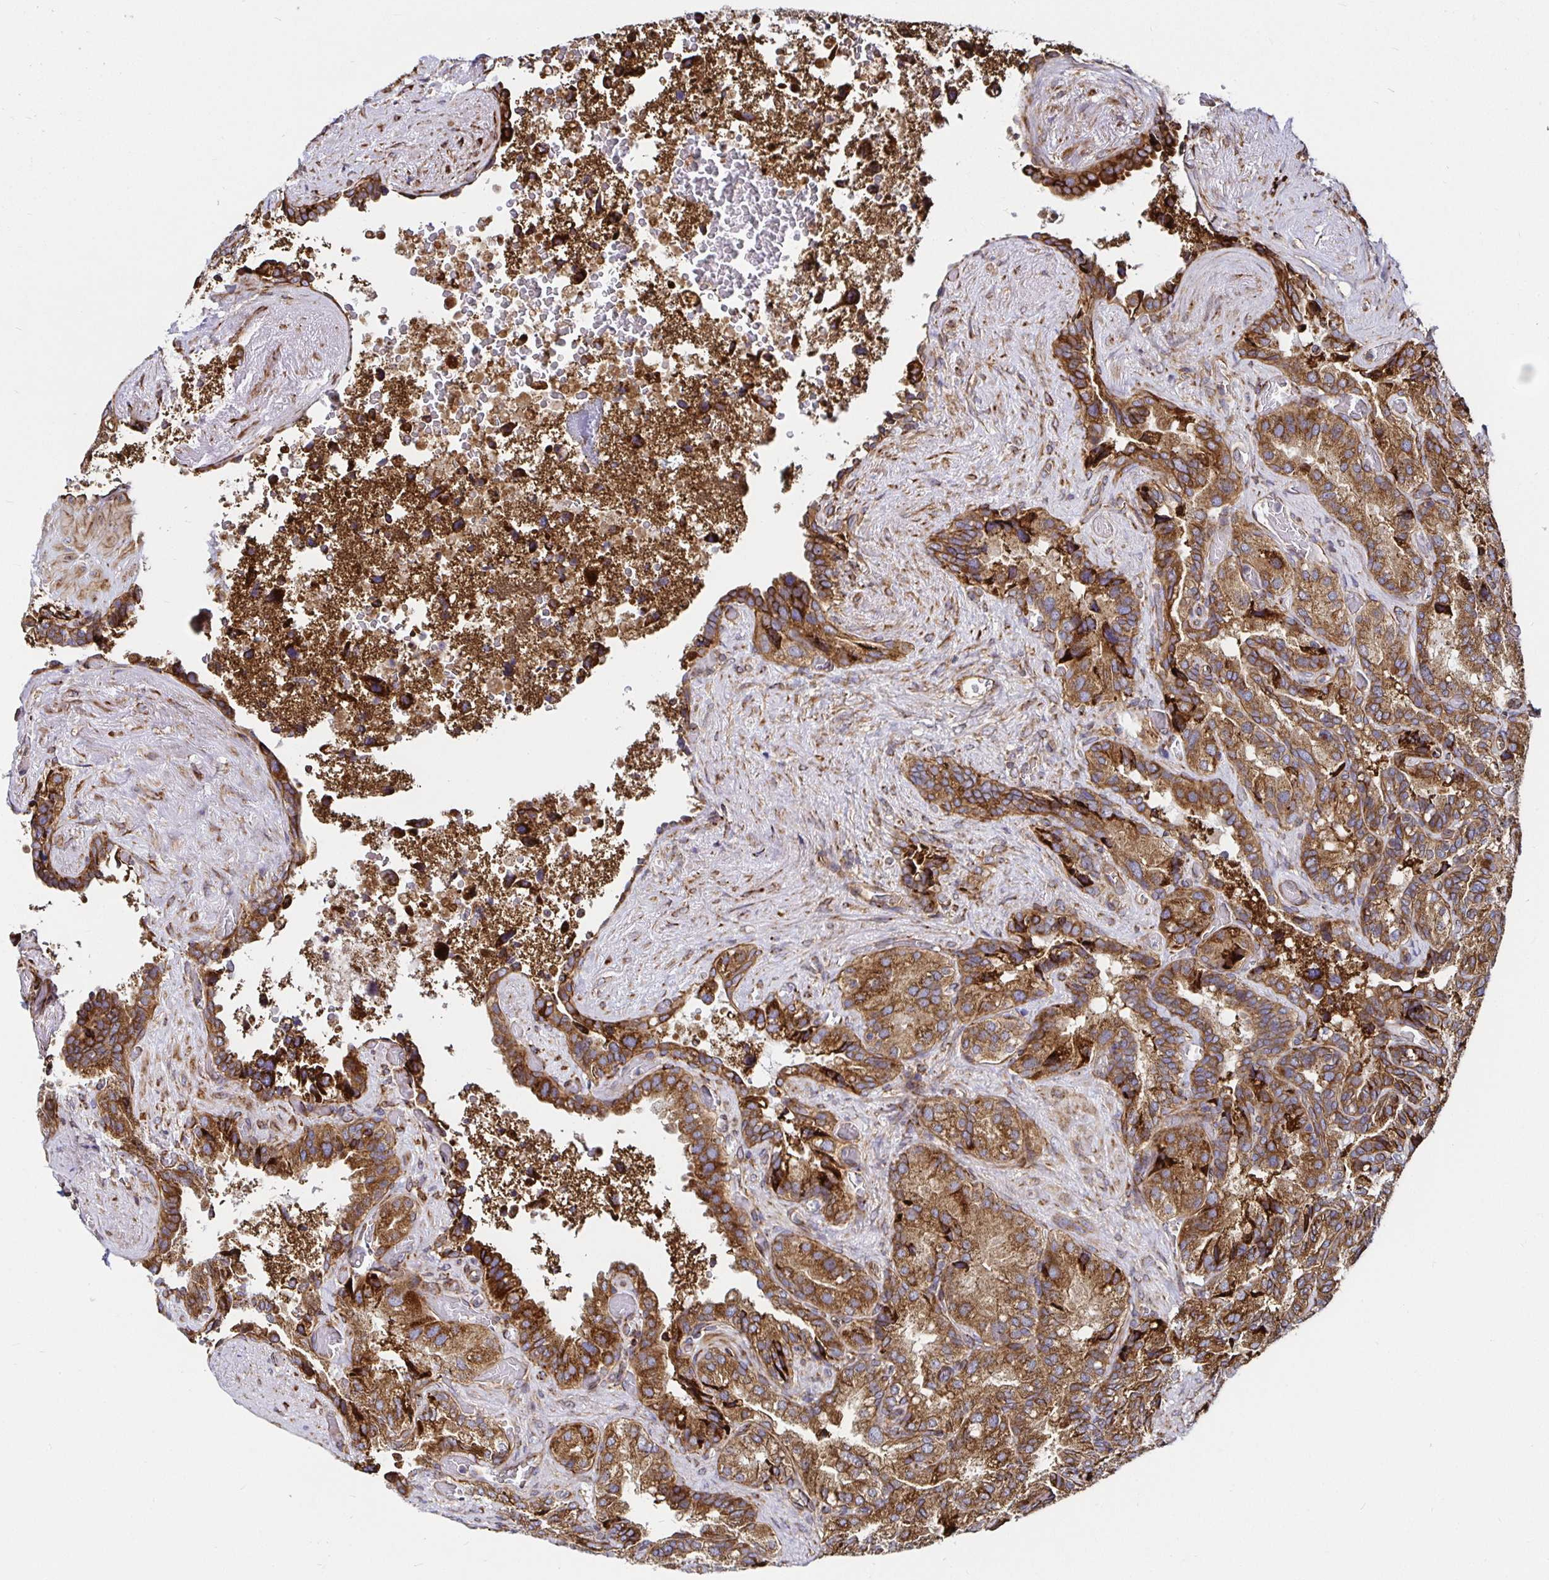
{"staining": {"intensity": "strong", "quantity": ">75%", "location": "cytoplasmic/membranous"}, "tissue": "seminal vesicle", "cell_type": "Glandular cells", "image_type": "normal", "snomed": [{"axis": "morphology", "description": "Normal tissue, NOS"}, {"axis": "topography", "description": "Seminal veicle"}], "caption": "This photomicrograph demonstrates benign seminal vesicle stained with IHC to label a protein in brown. The cytoplasmic/membranous of glandular cells show strong positivity for the protein. Nuclei are counter-stained blue.", "gene": "SMYD3", "patient": {"sex": "male", "age": 60}}